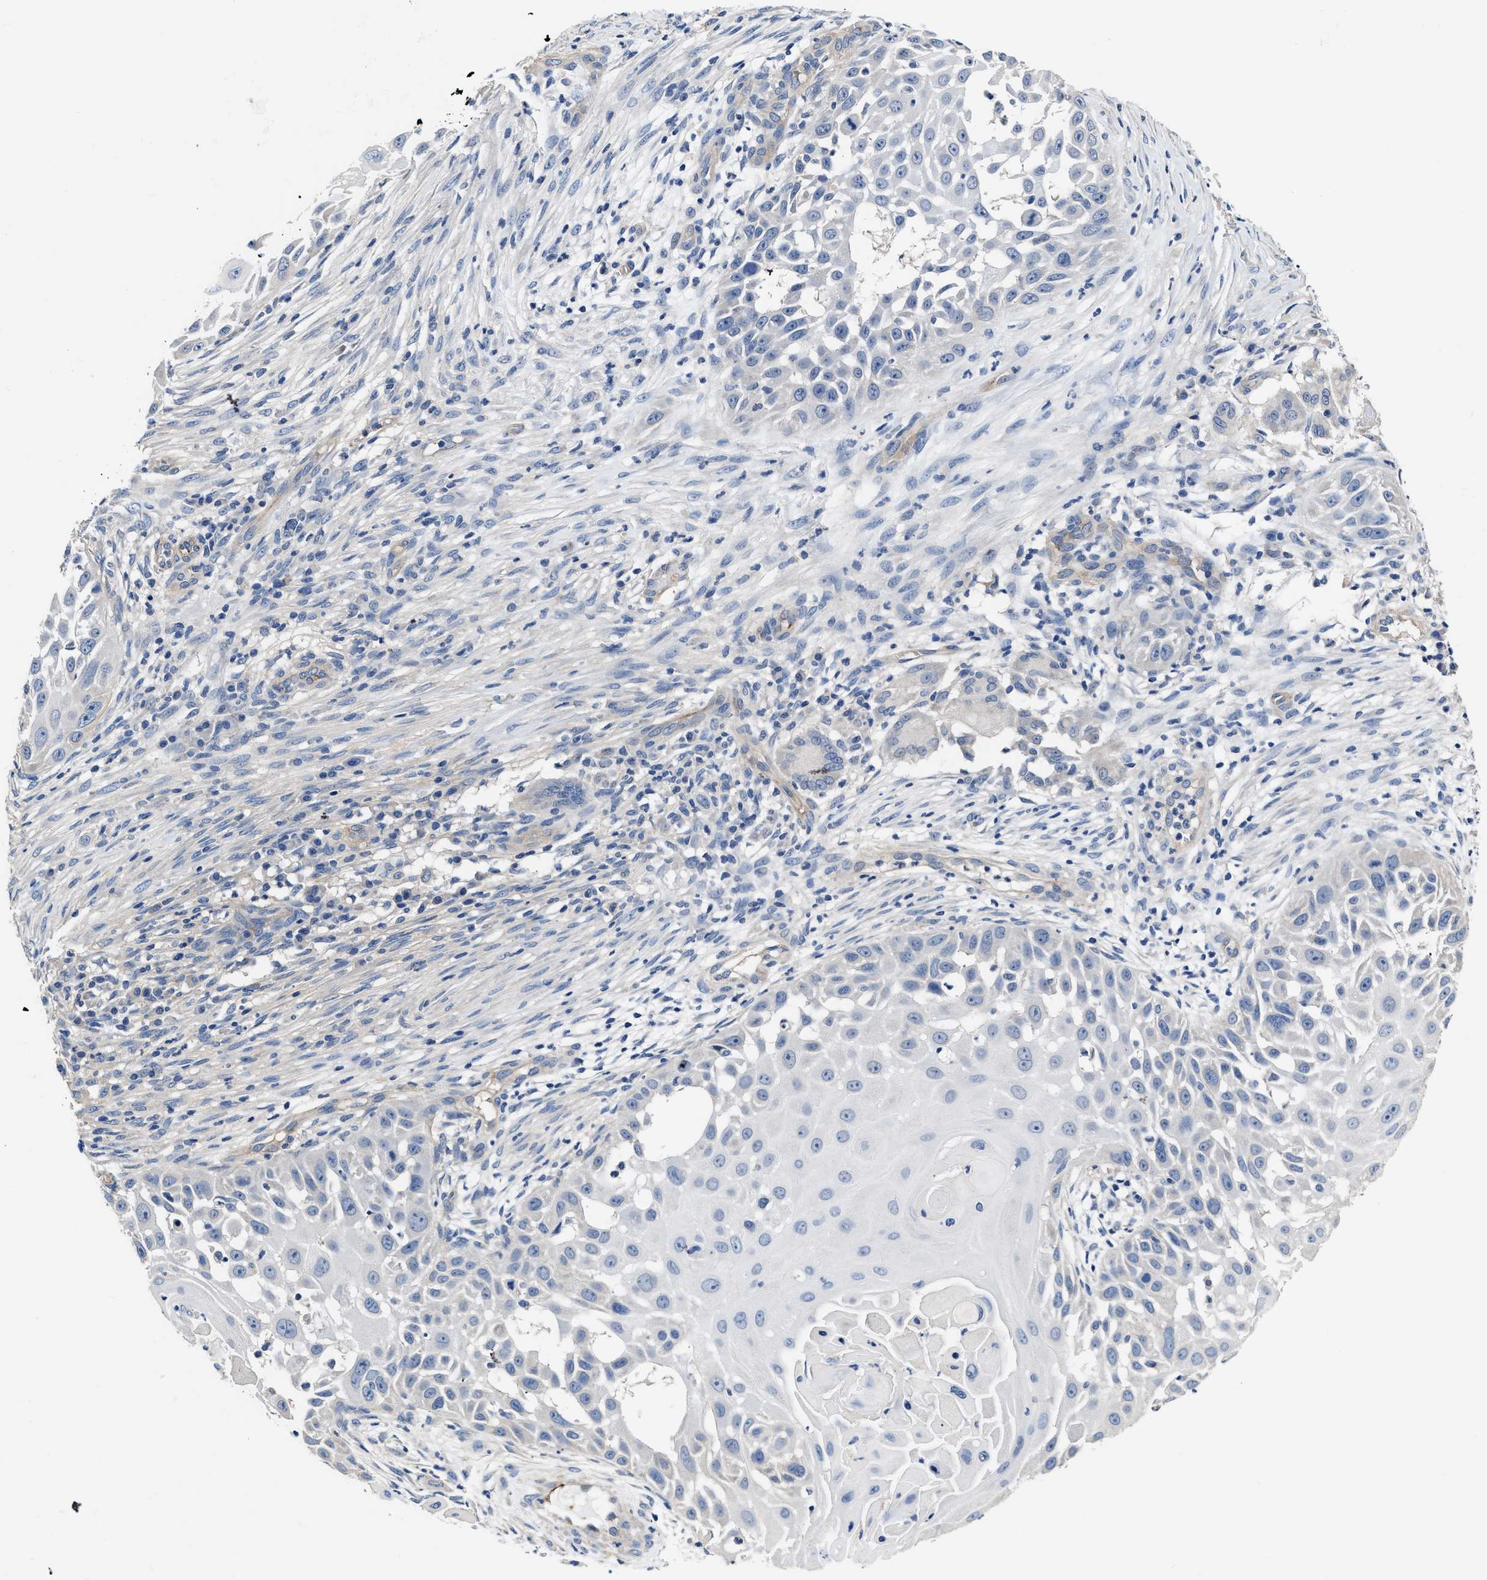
{"staining": {"intensity": "negative", "quantity": "none", "location": "none"}, "tissue": "skin cancer", "cell_type": "Tumor cells", "image_type": "cancer", "snomed": [{"axis": "morphology", "description": "Squamous cell carcinoma, NOS"}, {"axis": "topography", "description": "Skin"}], "caption": "High power microscopy micrograph of an immunohistochemistry photomicrograph of skin cancer (squamous cell carcinoma), revealing no significant staining in tumor cells.", "gene": "C22orf42", "patient": {"sex": "female", "age": 44}}